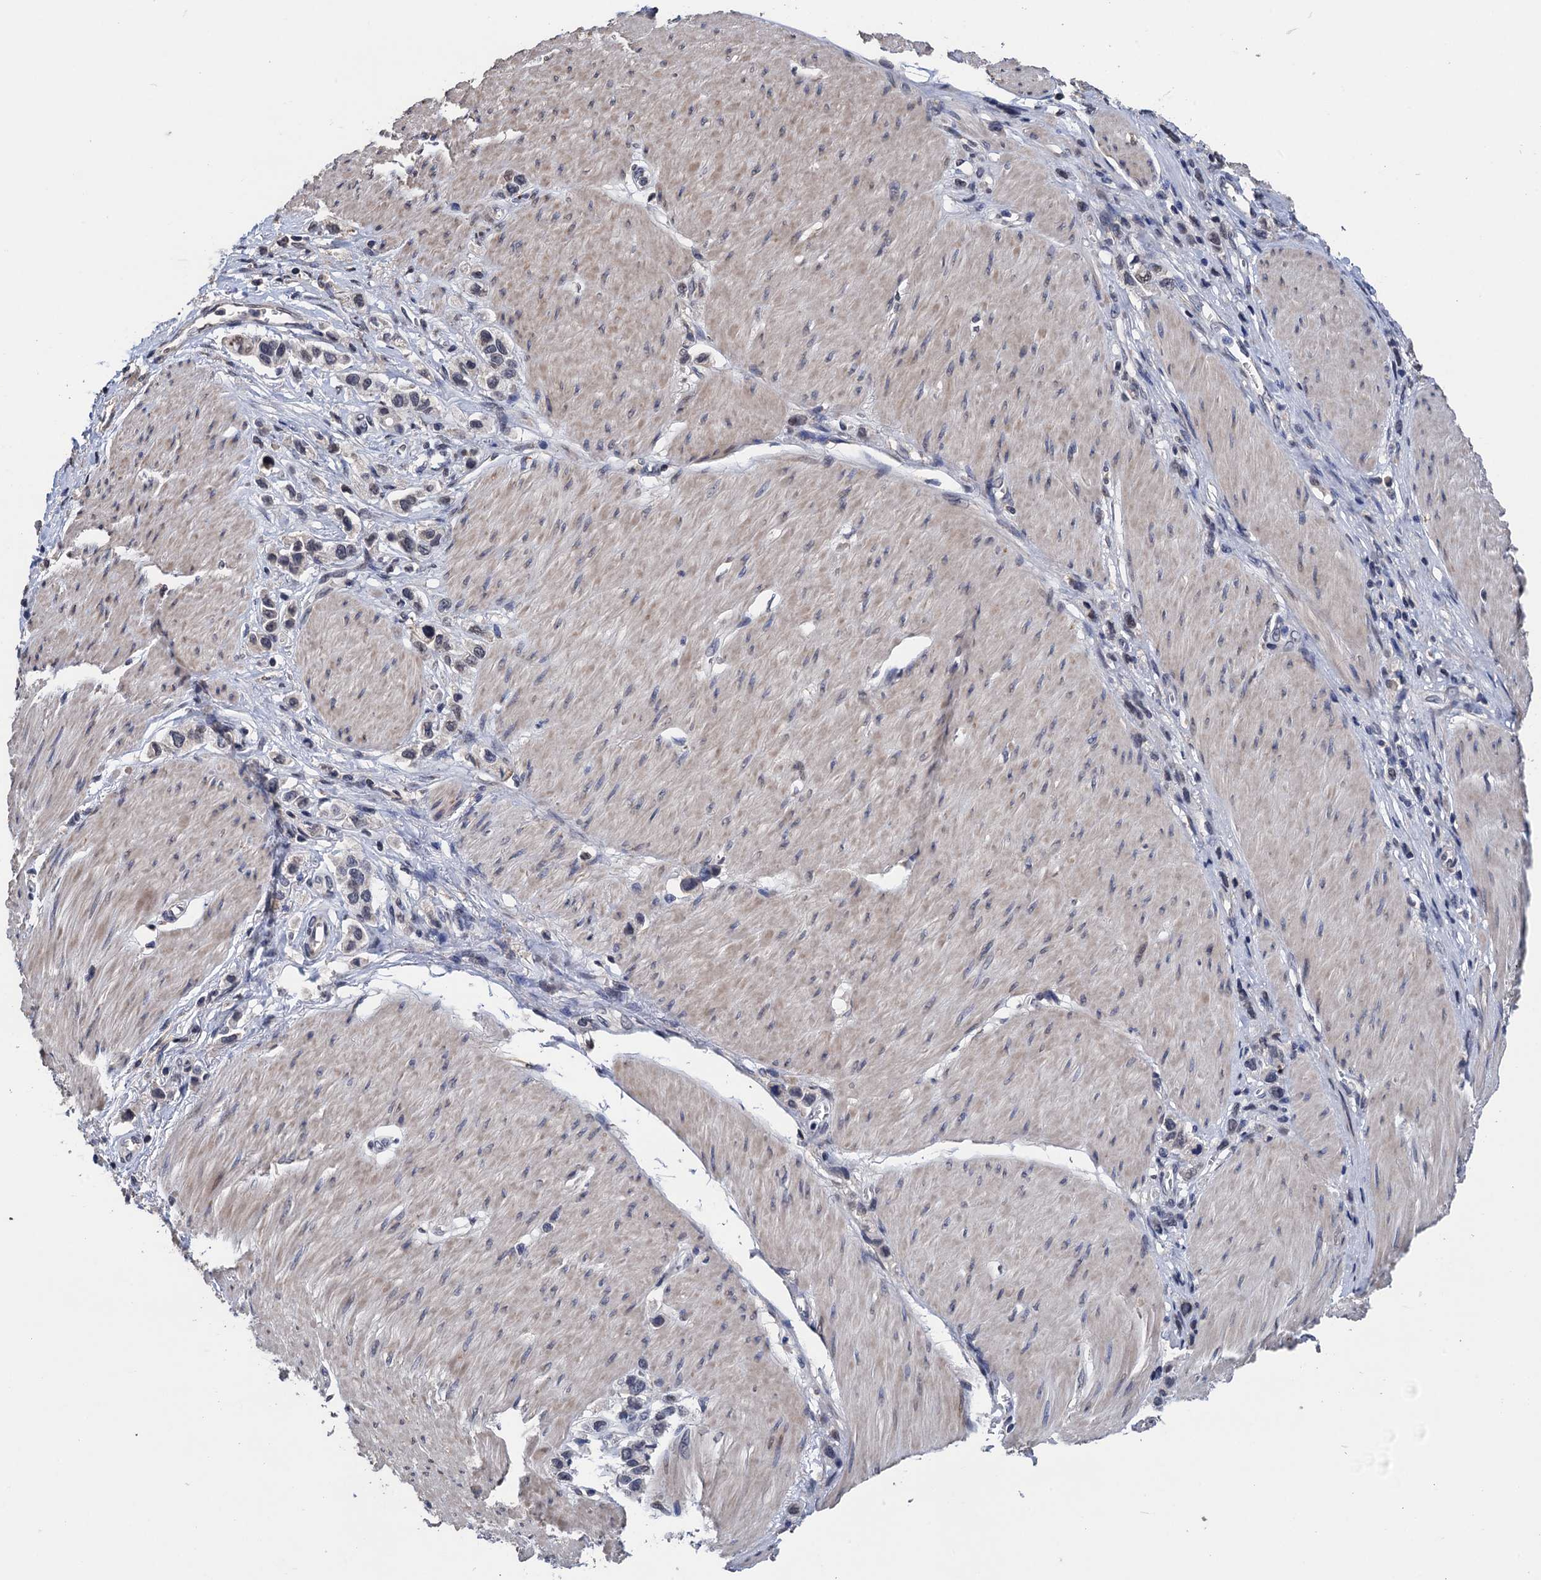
{"staining": {"intensity": "negative", "quantity": "none", "location": "none"}, "tissue": "stomach cancer", "cell_type": "Tumor cells", "image_type": "cancer", "snomed": [{"axis": "morphology", "description": "Normal tissue, NOS"}, {"axis": "morphology", "description": "Adenocarcinoma, NOS"}, {"axis": "topography", "description": "Stomach, upper"}, {"axis": "topography", "description": "Stomach"}], "caption": "Adenocarcinoma (stomach) was stained to show a protein in brown. There is no significant positivity in tumor cells.", "gene": "ART5", "patient": {"sex": "female", "age": 65}}